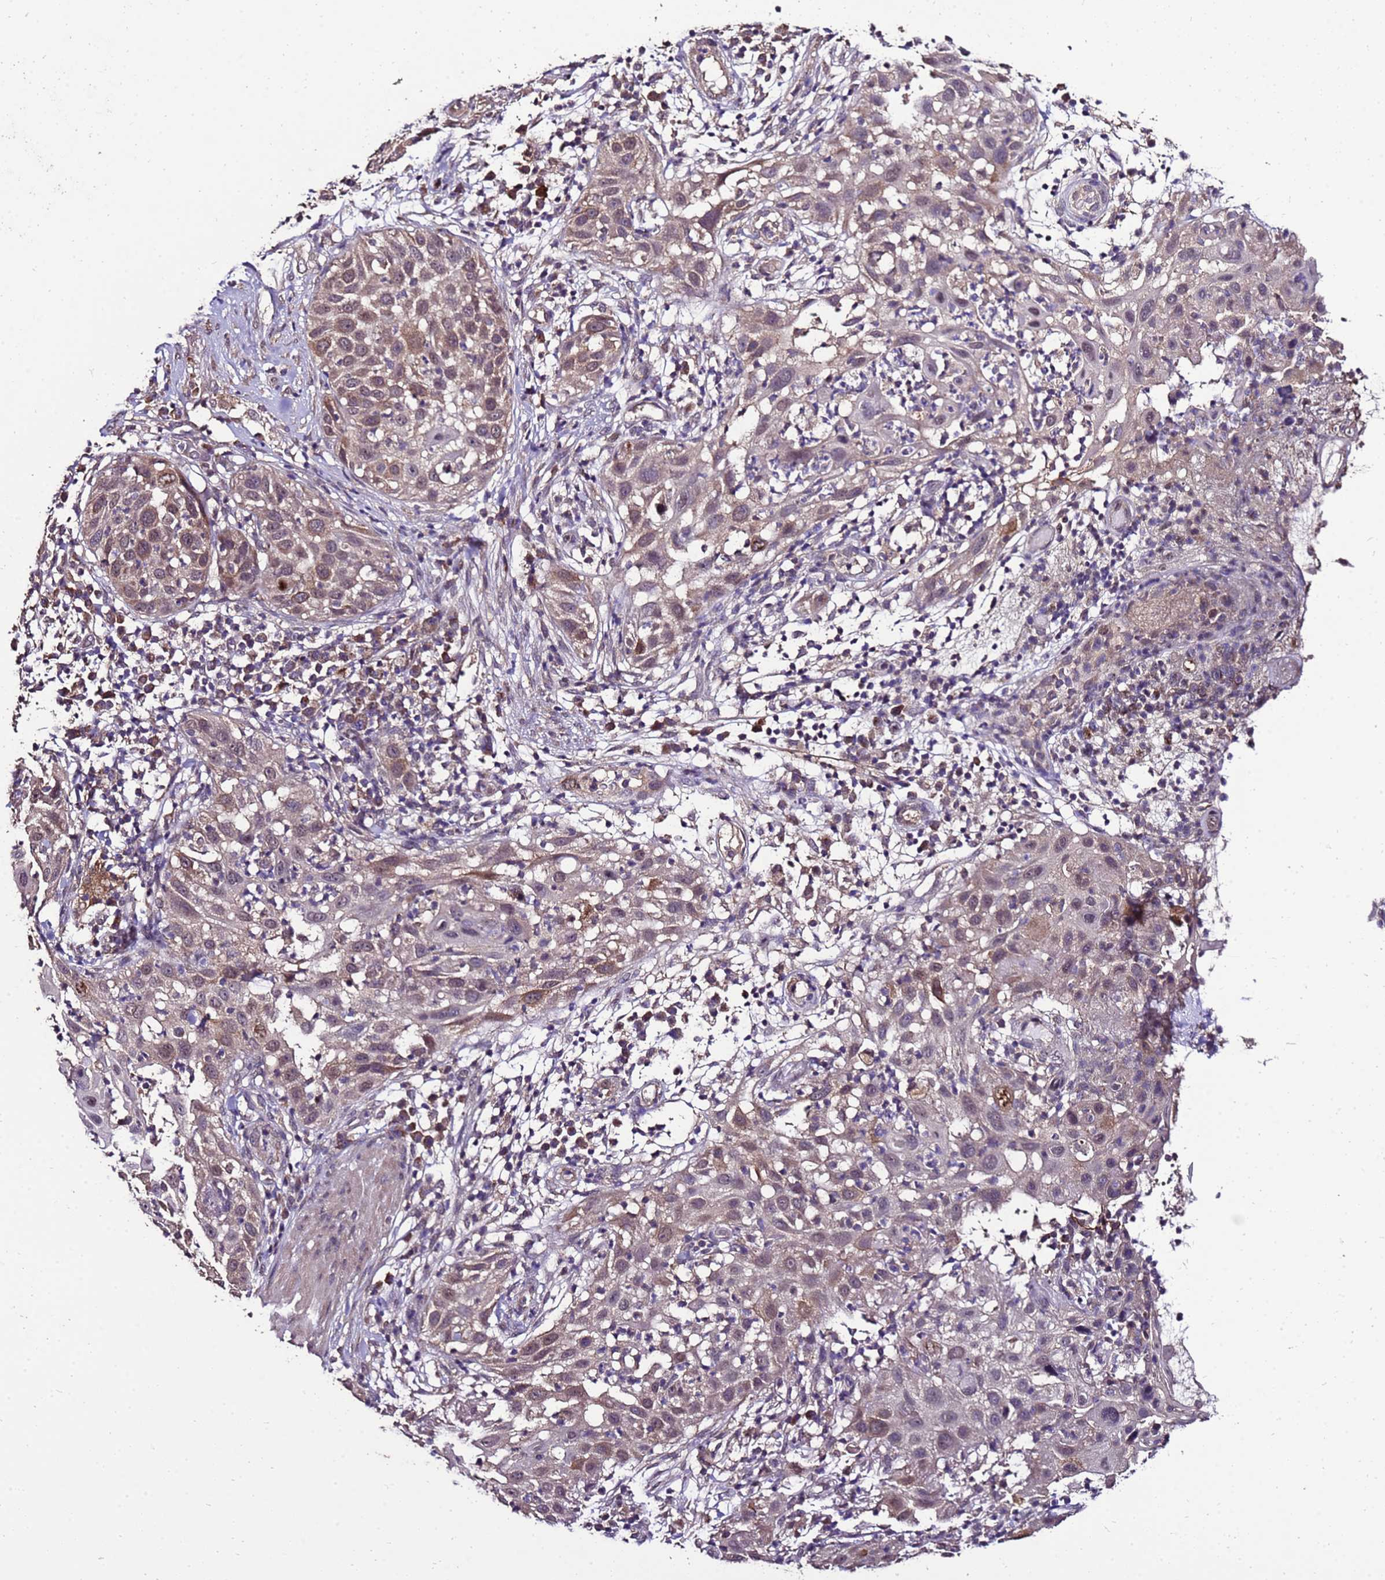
{"staining": {"intensity": "moderate", "quantity": "25%-75%", "location": "cytoplasmic/membranous,nuclear"}, "tissue": "skin cancer", "cell_type": "Tumor cells", "image_type": "cancer", "snomed": [{"axis": "morphology", "description": "Squamous cell carcinoma, NOS"}, {"axis": "topography", "description": "Skin"}], "caption": "Brown immunohistochemical staining in human skin cancer (squamous cell carcinoma) exhibits moderate cytoplasmic/membranous and nuclear positivity in about 25%-75% of tumor cells. Immunohistochemistry stains the protein of interest in brown and the nuclei are stained blue.", "gene": "ZNF329", "patient": {"sex": "female", "age": 44}}